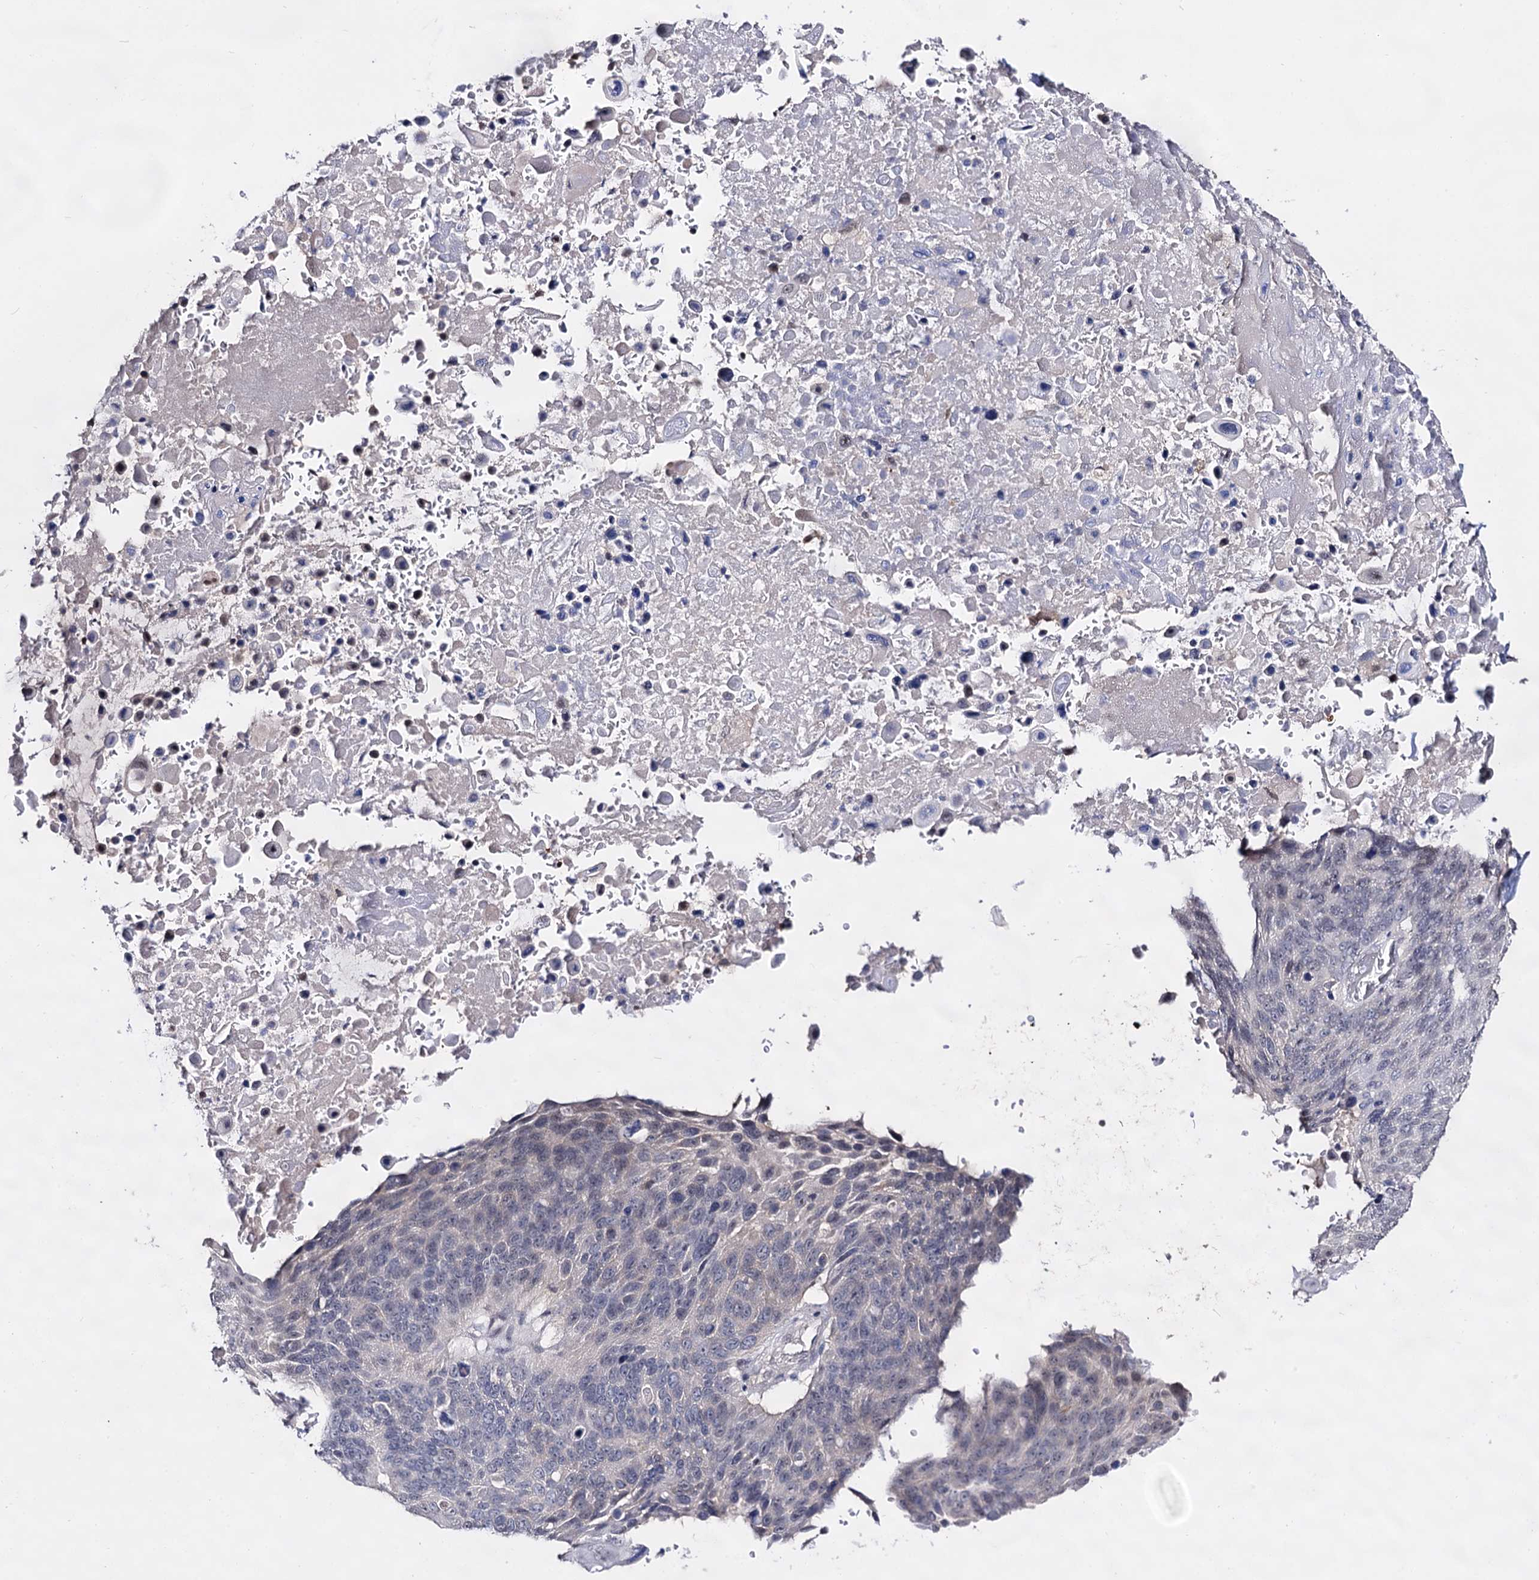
{"staining": {"intensity": "negative", "quantity": "none", "location": "none"}, "tissue": "lung cancer", "cell_type": "Tumor cells", "image_type": "cancer", "snomed": [{"axis": "morphology", "description": "Squamous cell carcinoma, NOS"}, {"axis": "topography", "description": "Lung"}], "caption": "Tumor cells show no significant protein staining in lung cancer.", "gene": "ARFIP2", "patient": {"sex": "male", "age": 66}}